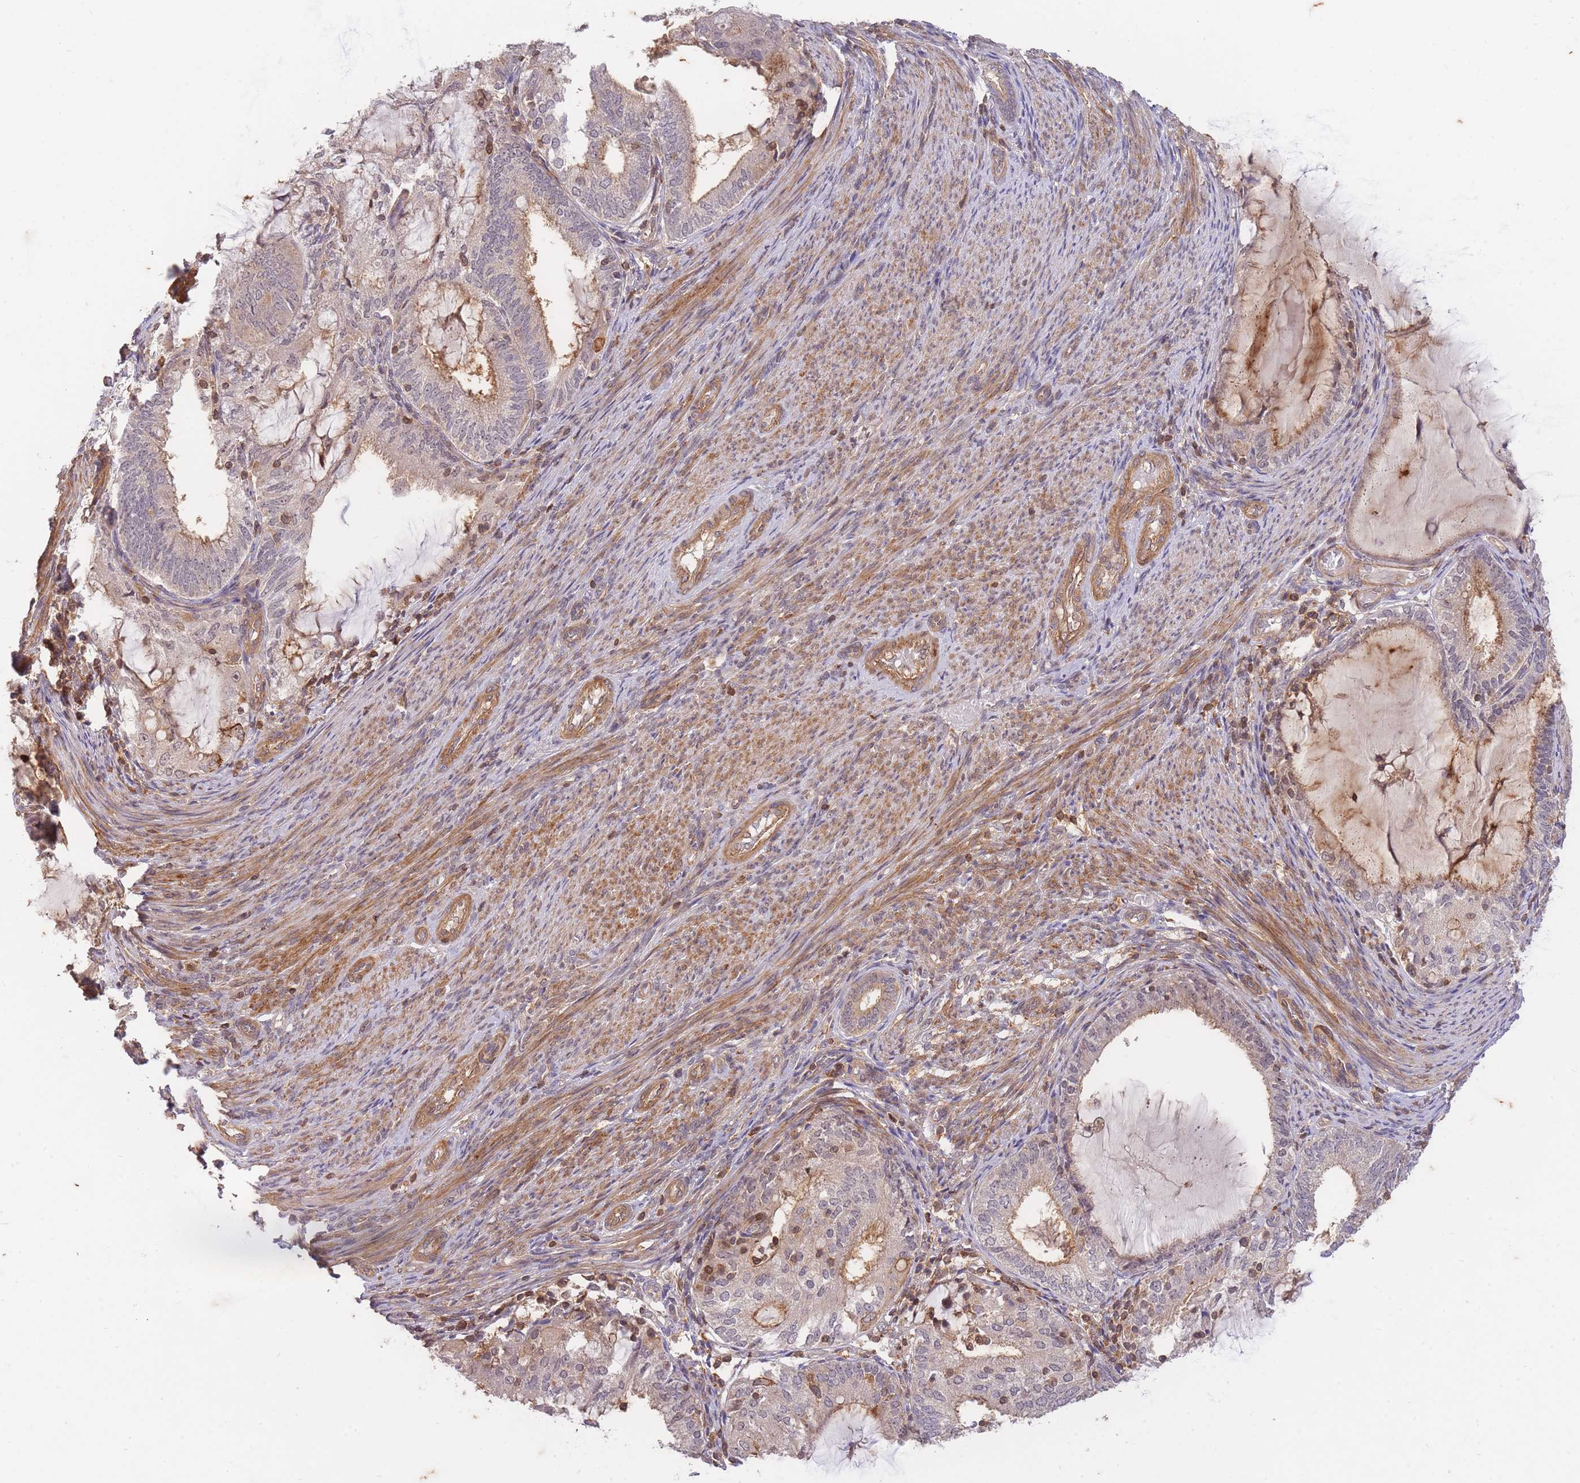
{"staining": {"intensity": "negative", "quantity": "none", "location": "none"}, "tissue": "endometrial cancer", "cell_type": "Tumor cells", "image_type": "cancer", "snomed": [{"axis": "morphology", "description": "Adenocarcinoma, NOS"}, {"axis": "topography", "description": "Endometrium"}], "caption": "Immunohistochemical staining of human adenocarcinoma (endometrial) reveals no significant positivity in tumor cells. (Brightfield microscopy of DAB (3,3'-diaminobenzidine) immunohistochemistry (IHC) at high magnification).", "gene": "ST8SIA4", "patient": {"sex": "female", "age": 81}}